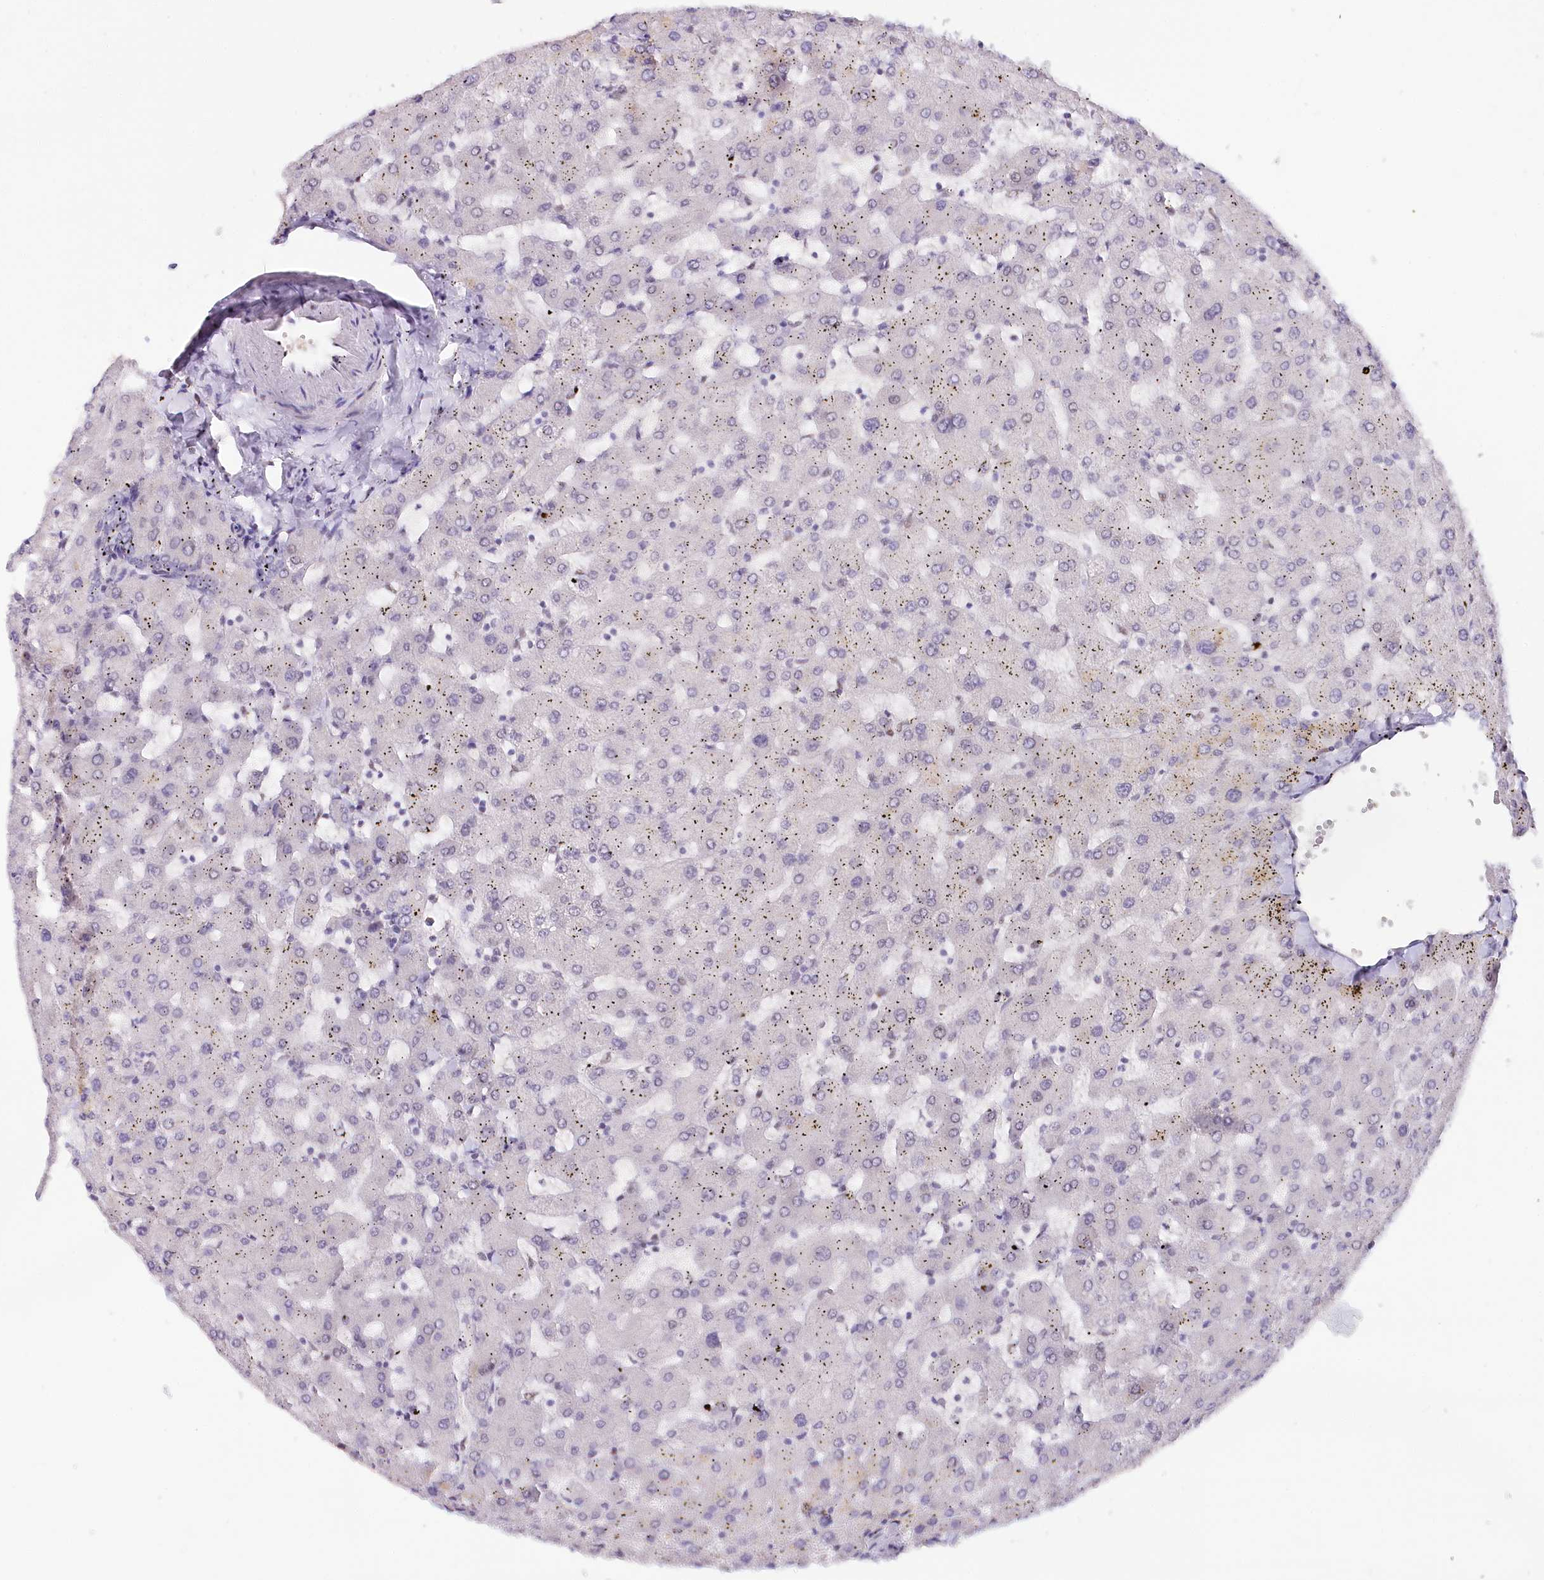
{"staining": {"intensity": "negative", "quantity": "none", "location": "none"}, "tissue": "liver", "cell_type": "Cholangiocytes", "image_type": "normal", "snomed": [{"axis": "morphology", "description": "Normal tissue, NOS"}, {"axis": "topography", "description": "Liver"}], "caption": "Immunohistochemistry (IHC) image of unremarkable liver stained for a protein (brown), which displays no expression in cholangiocytes.", "gene": "TP53", "patient": {"sex": "female", "age": 63}}